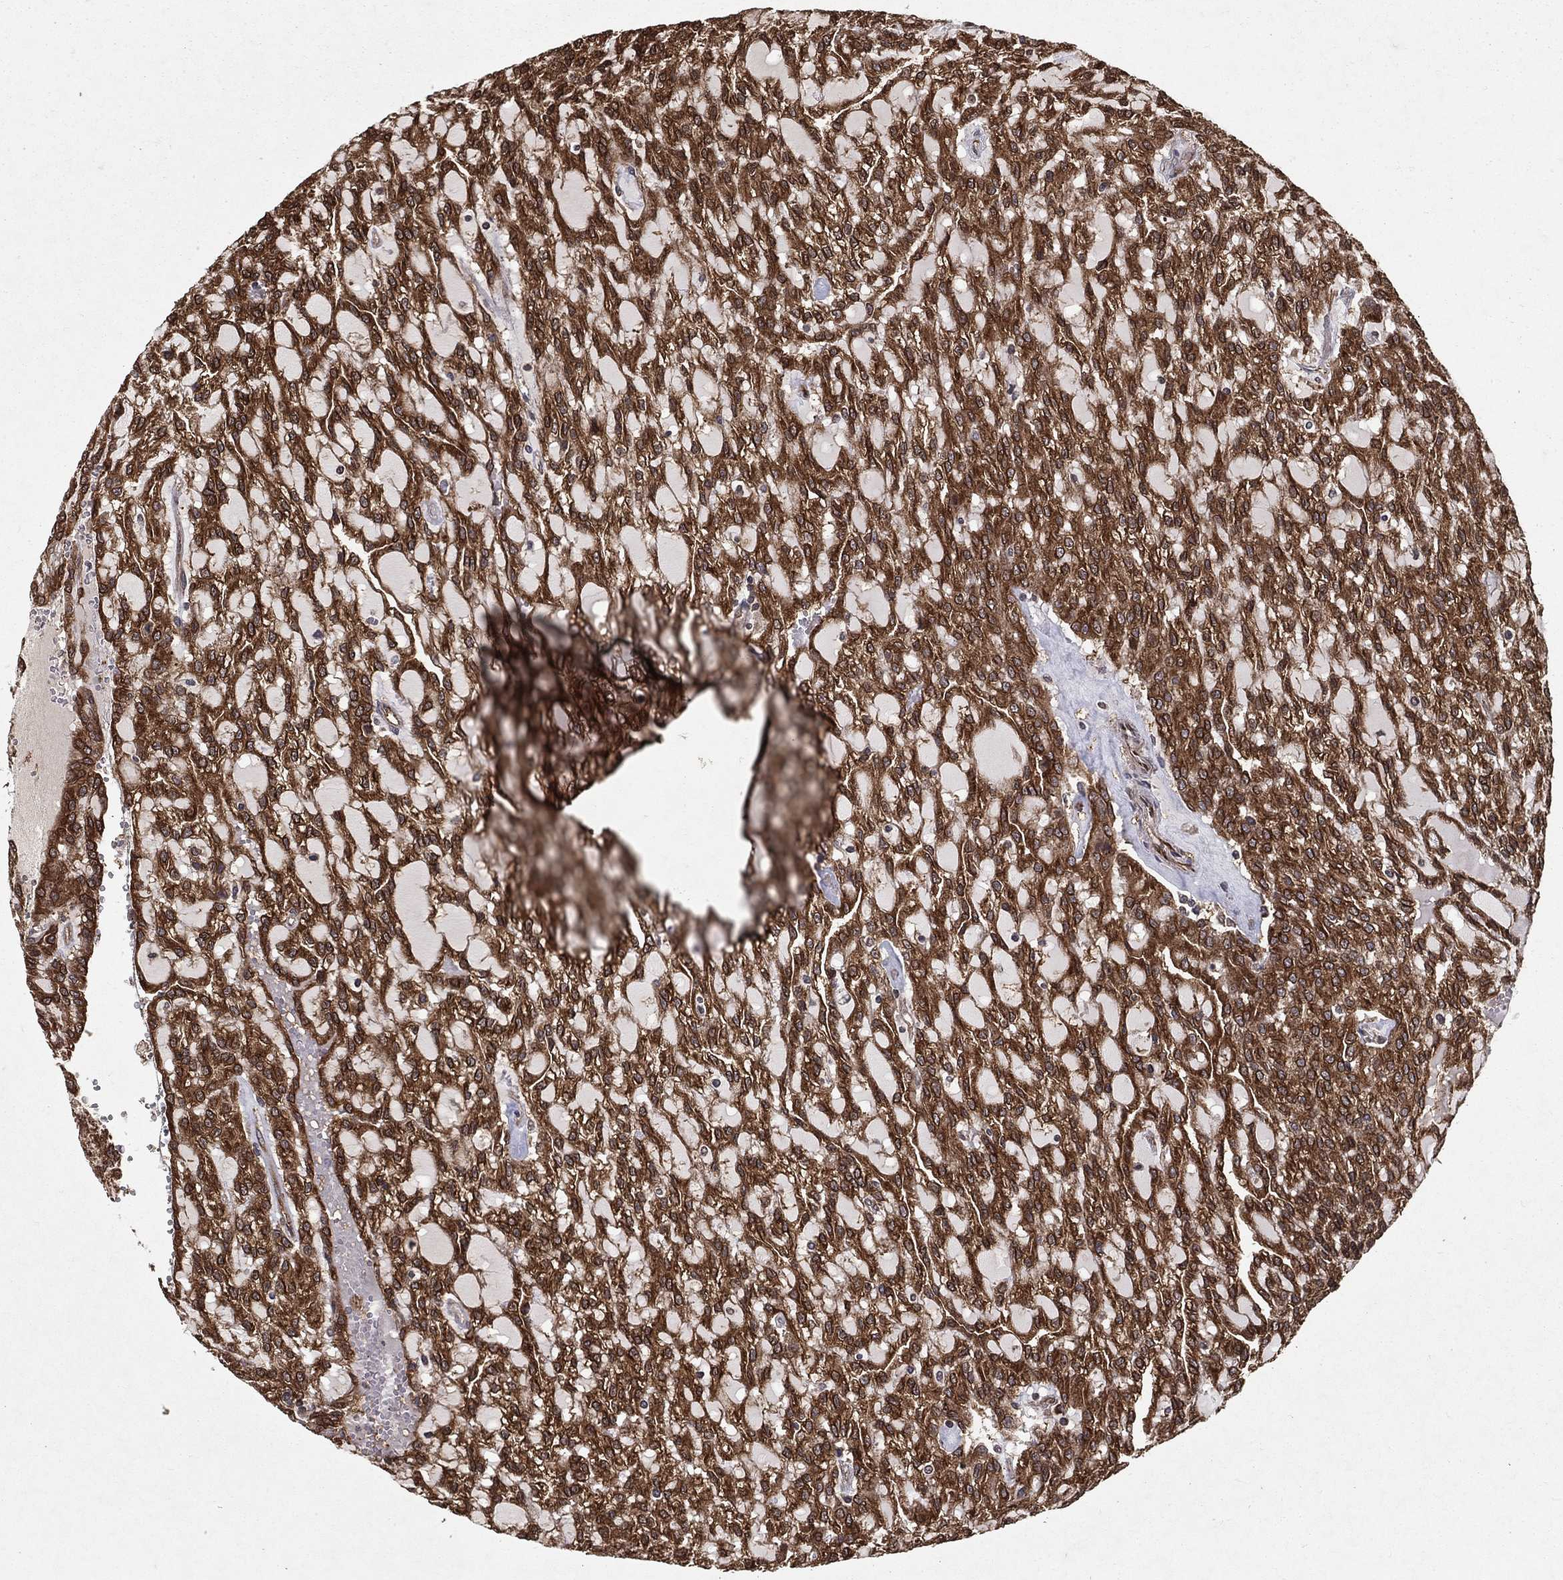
{"staining": {"intensity": "strong", "quantity": ">75%", "location": "cytoplasmic/membranous"}, "tissue": "renal cancer", "cell_type": "Tumor cells", "image_type": "cancer", "snomed": [{"axis": "morphology", "description": "Adenocarcinoma, NOS"}, {"axis": "topography", "description": "Kidney"}], "caption": "A high-resolution micrograph shows IHC staining of adenocarcinoma (renal), which demonstrates strong cytoplasmic/membranous staining in about >75% of tumor cells. (Stains: DAB (3,3'-diaminobenzidine) in brown, nuclei in blue, Microscopy: brightfield microscopy at high magnification).", "gene": "CERS2", "patient": {"sex": "male", "age": 63}}